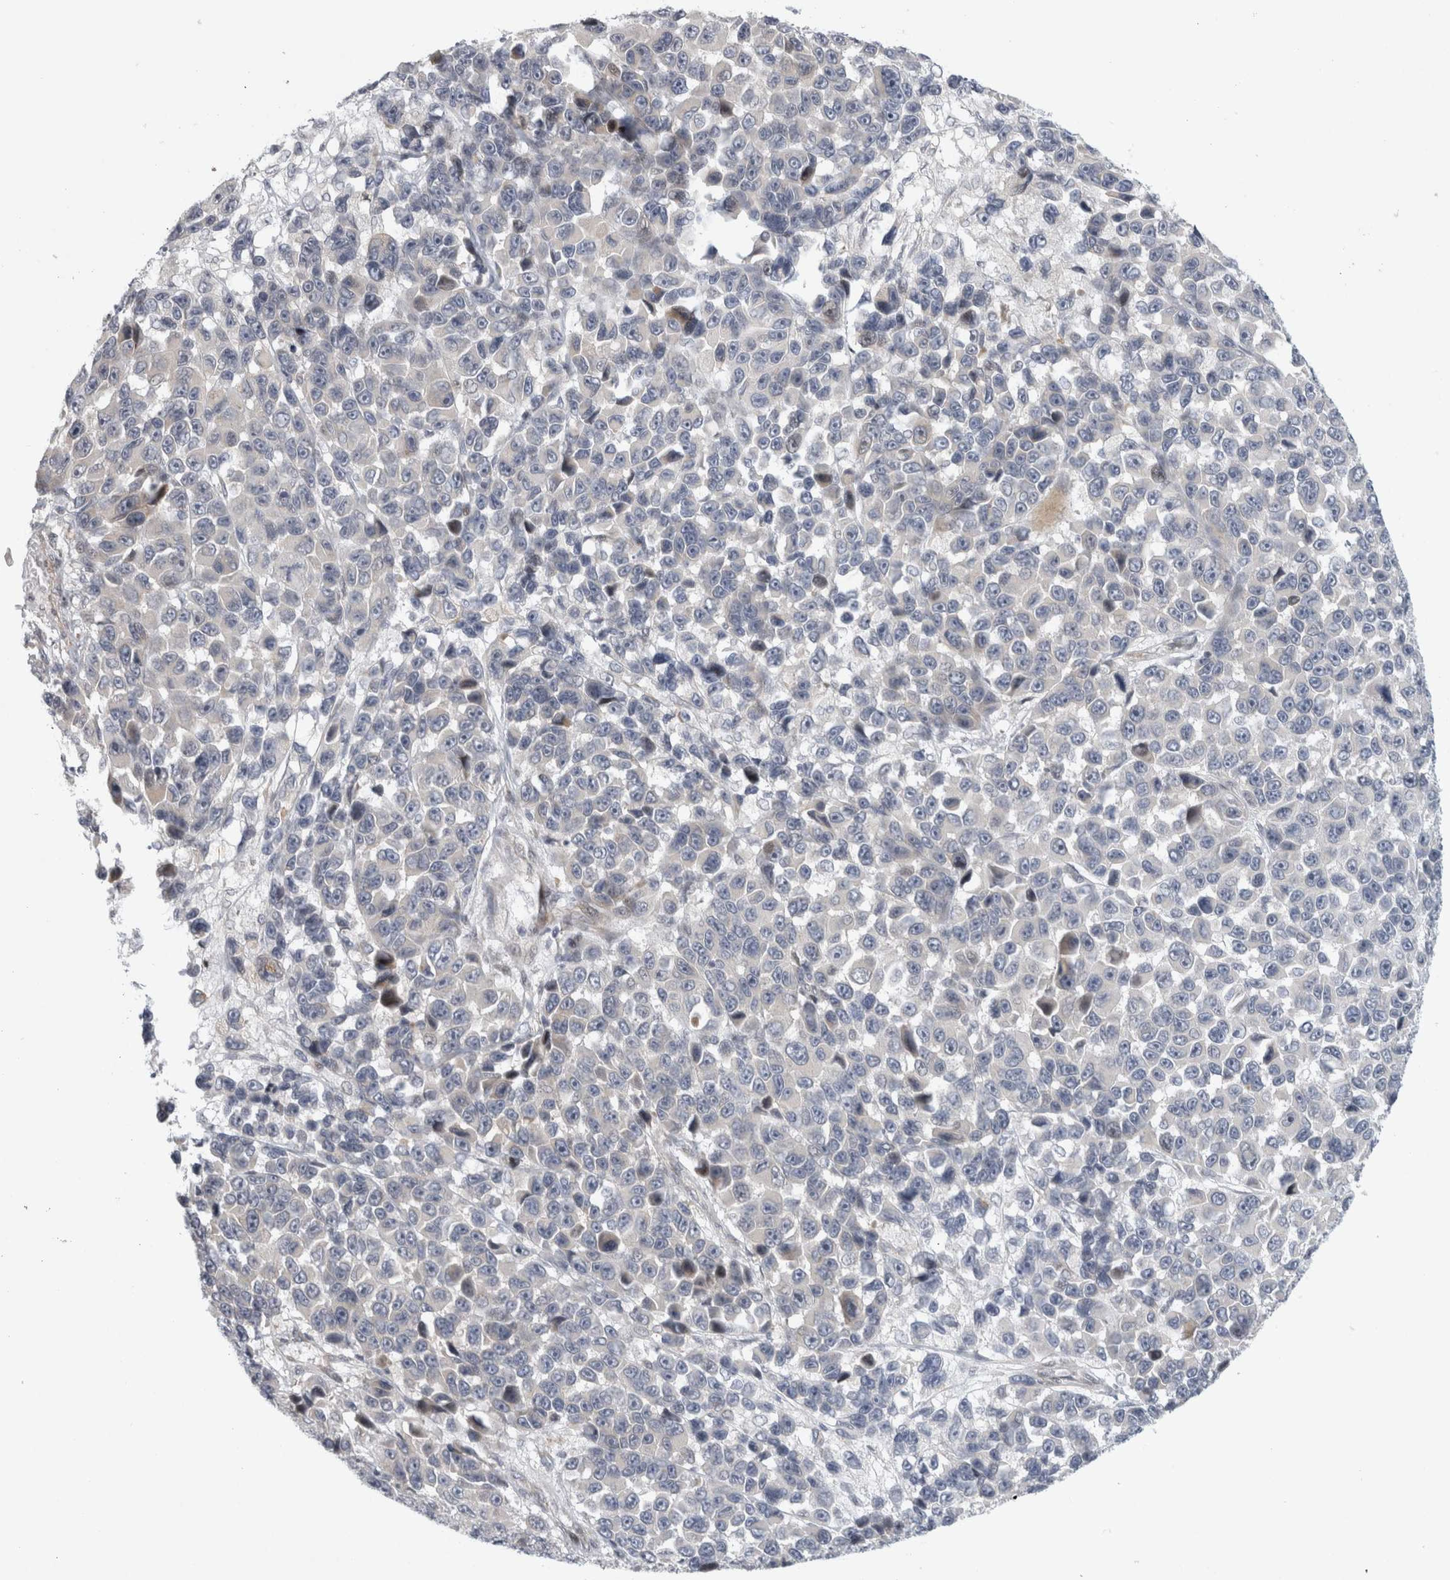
{"staining": {"intensity": "negative", "quantity": "none", "location": "none"}, "tissue": "melanoma", "cell_type": "Tumor cells", "image_type": "cancer", "snomed": [{"axis": "morphology", "description": "Malignant melanoma, NOS"}, {"axis": "topography", "description": "Skin"}], "caption": "IHC micrograph of neoplastic tissue: human melanoma stained with DAB (3,3'-diaminobenzidine) shows no significant protein expression in tumor cells.", "gene": "UTP25", "patient": {"sex": "male", "age": 53}}